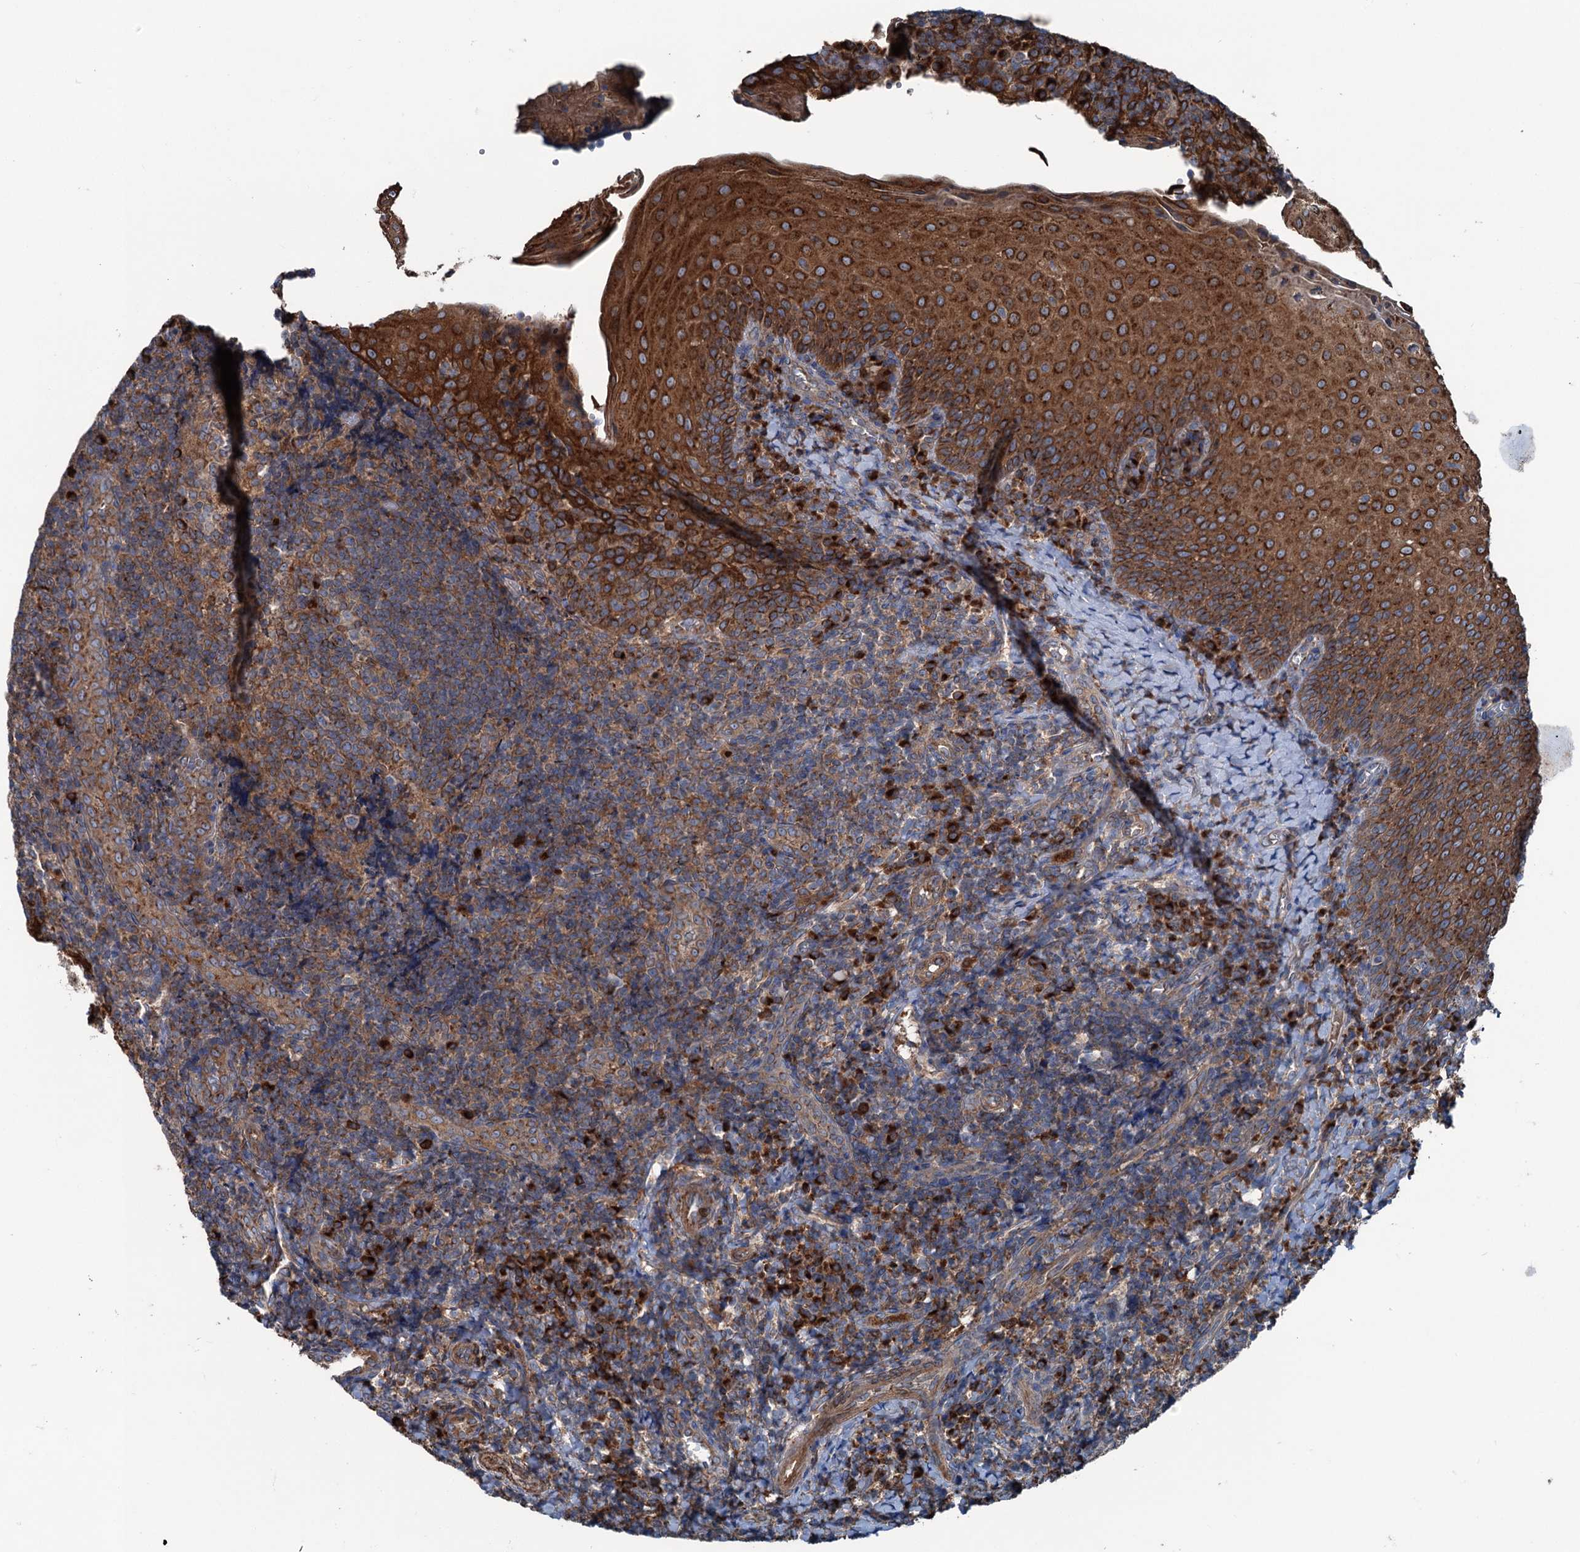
{"staining": {"intensity": "strong", "quantity": "25%-75%", "location": "cytoplasmic/membranous"}, "tissue": "tonsil", "cell_type": "Germinal center cells", "image_type": "normal", "snomed": [{"axis": "morphology", "description": "Normal tissue, NOS"}, {"axis": "topography", "description": "Tonsil"}], "caption": "This histopathology image demonstrates immunohistochemistry staining of normal tonsil, with high strong cytoplasmic/membranous positivity in about 25%-75% of germinal center cells.", "gene": "CALCOCO1", "patient": {"sex": "female", "age": 19}}